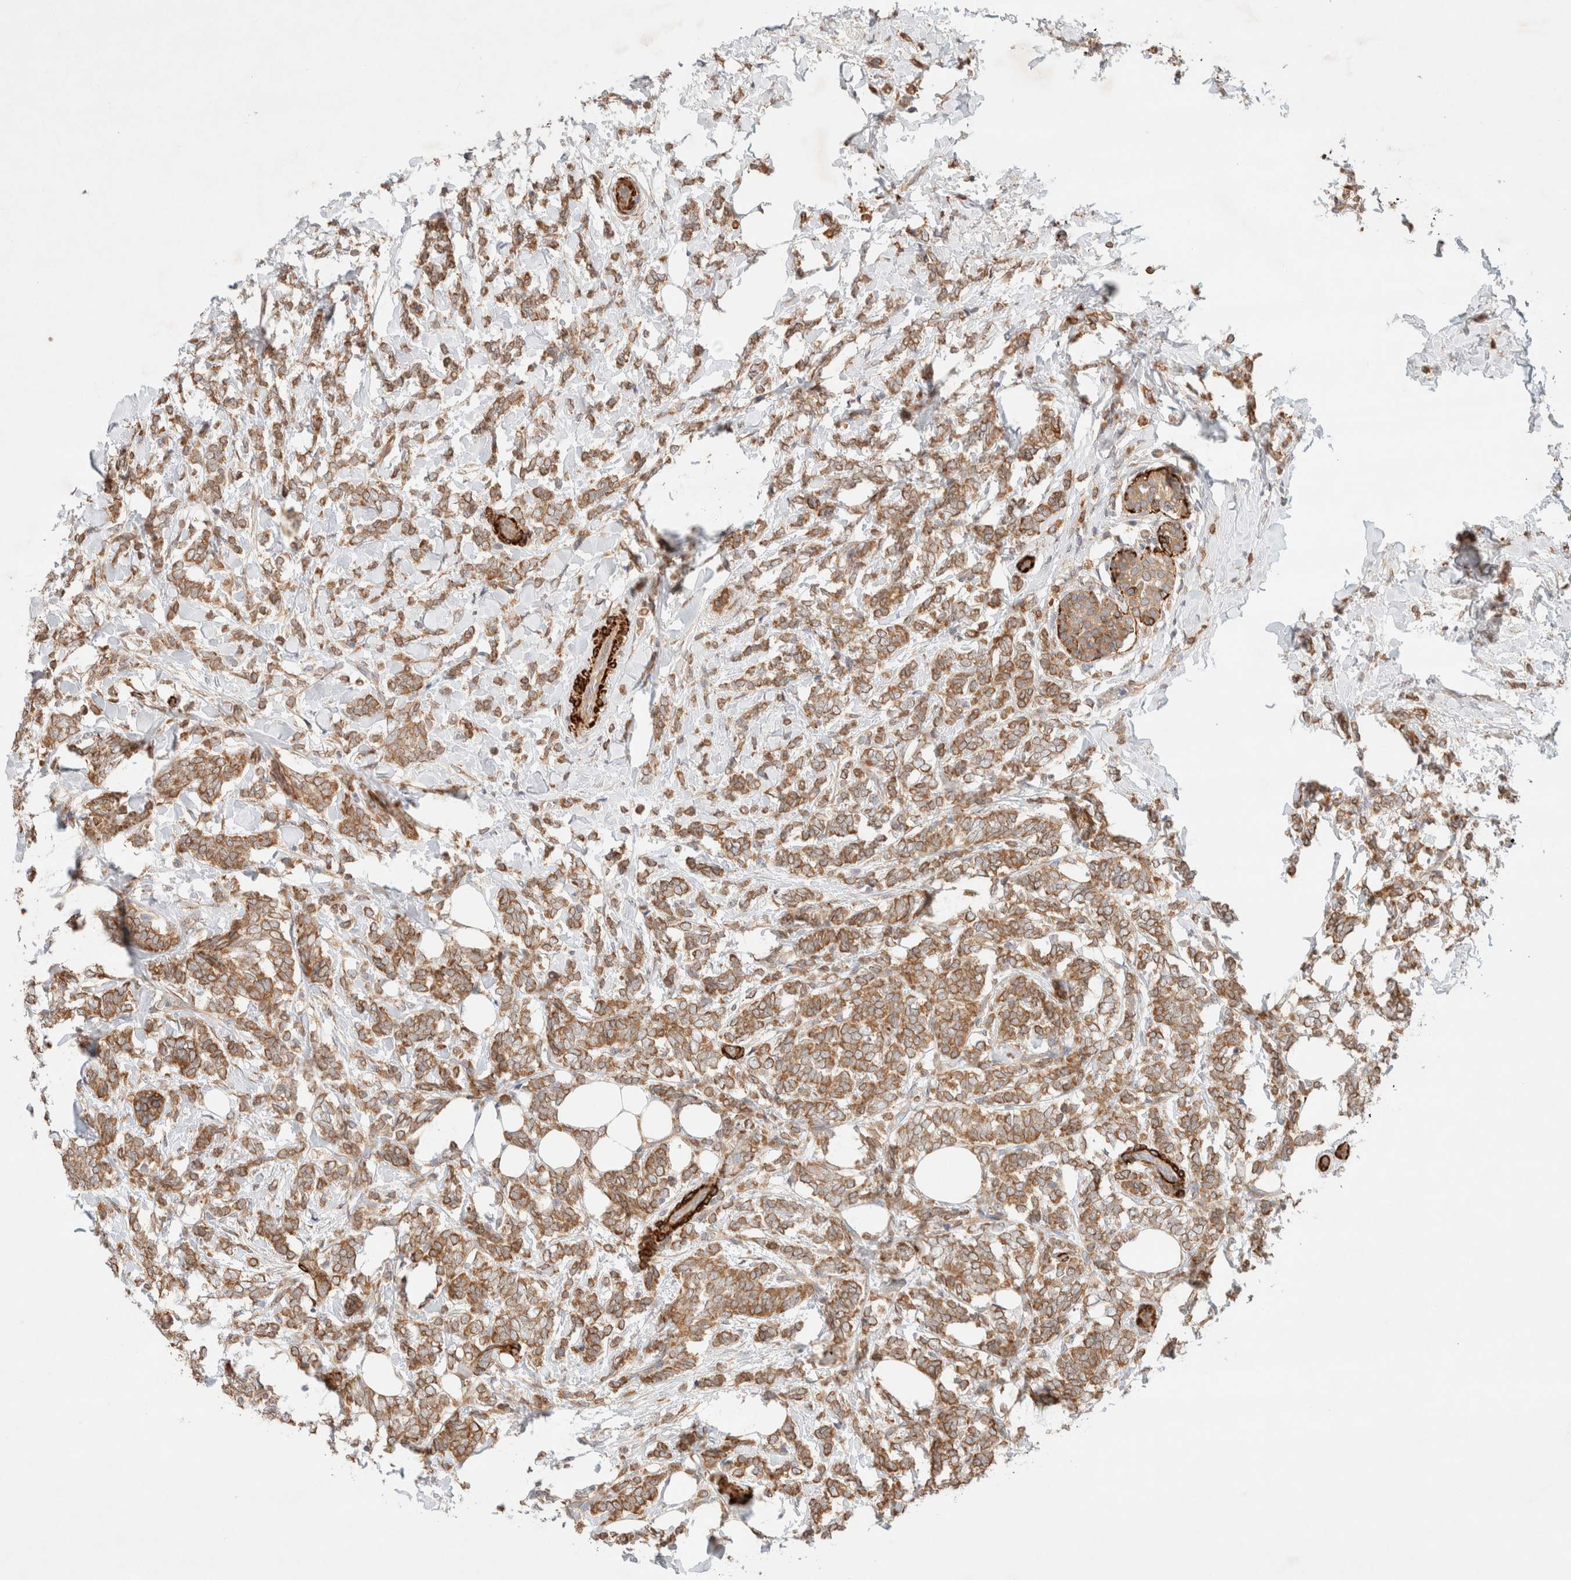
{"staining": {"intensity": "moderate", "quantity": ">75%", "location": "cytoplasmic/membranous"}, "tissue": "breast cancer", "cell_type": "Tumor cells", "image_type": "cancer", "snomed": [{"axis": "morphology", "description": "Lobular carcinoma"}, {"axis": "topography", "description": "Breast"}], "caption": "Immunohistochemical staining of human breast lobular carcinoma demonstrates medium levels of moderate cytoplasmic/membranous positivity in approximately >75% of tumor cells. Using DAB (3,3'-diaminobenzidine) (brown) and hematoxylin (blue) stains, captured at high magnification using brightfield microscopy.", "gene": "RRP15", "patient": {"sex": "female", "age": 50}}